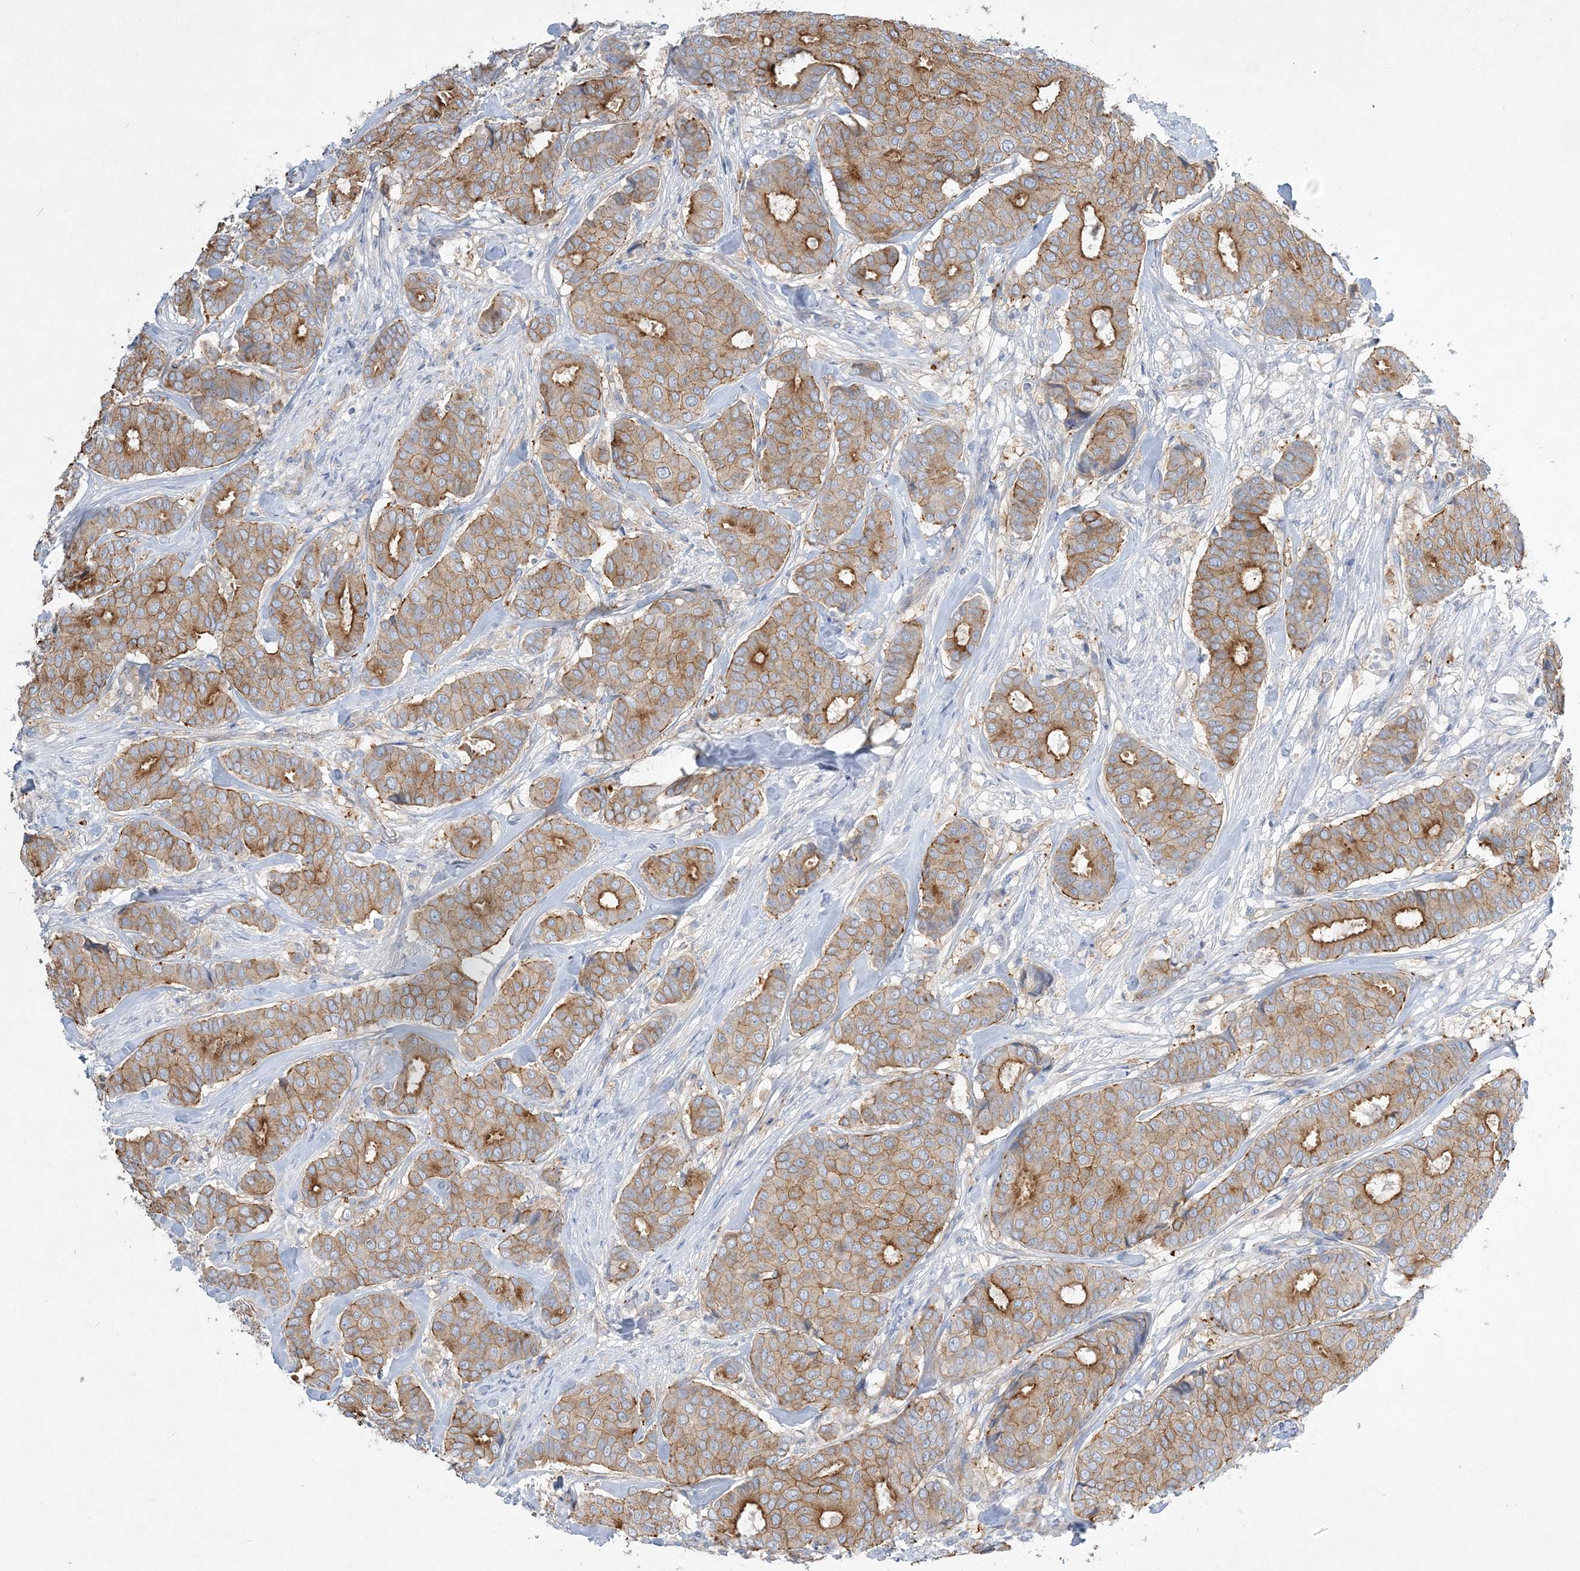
{"staining": {"intensity": "moderate", "quantity": ">75%", "location": "cytoplasmic/membranous"}, "tissue": "breast cancer", "cell_type": "Tumor cells", "image_type": "cancer", "snomed": [{"axis": "morphology", "description": "Duct carcinoma"}, {"axis": "topography", "description": "Breast"}], "caption": "This image reveals breast cancer (invasive ductal carcinoma) stained with immunohistochemistry (IHC) to label a protein in brown. The cytoplasmic/membranous of tumor cells show moderate positivity for the protein. Nuclei are counter-stained blue.", "gene": "ADCK2", "patient": {"sex": "female", "age": 75}}